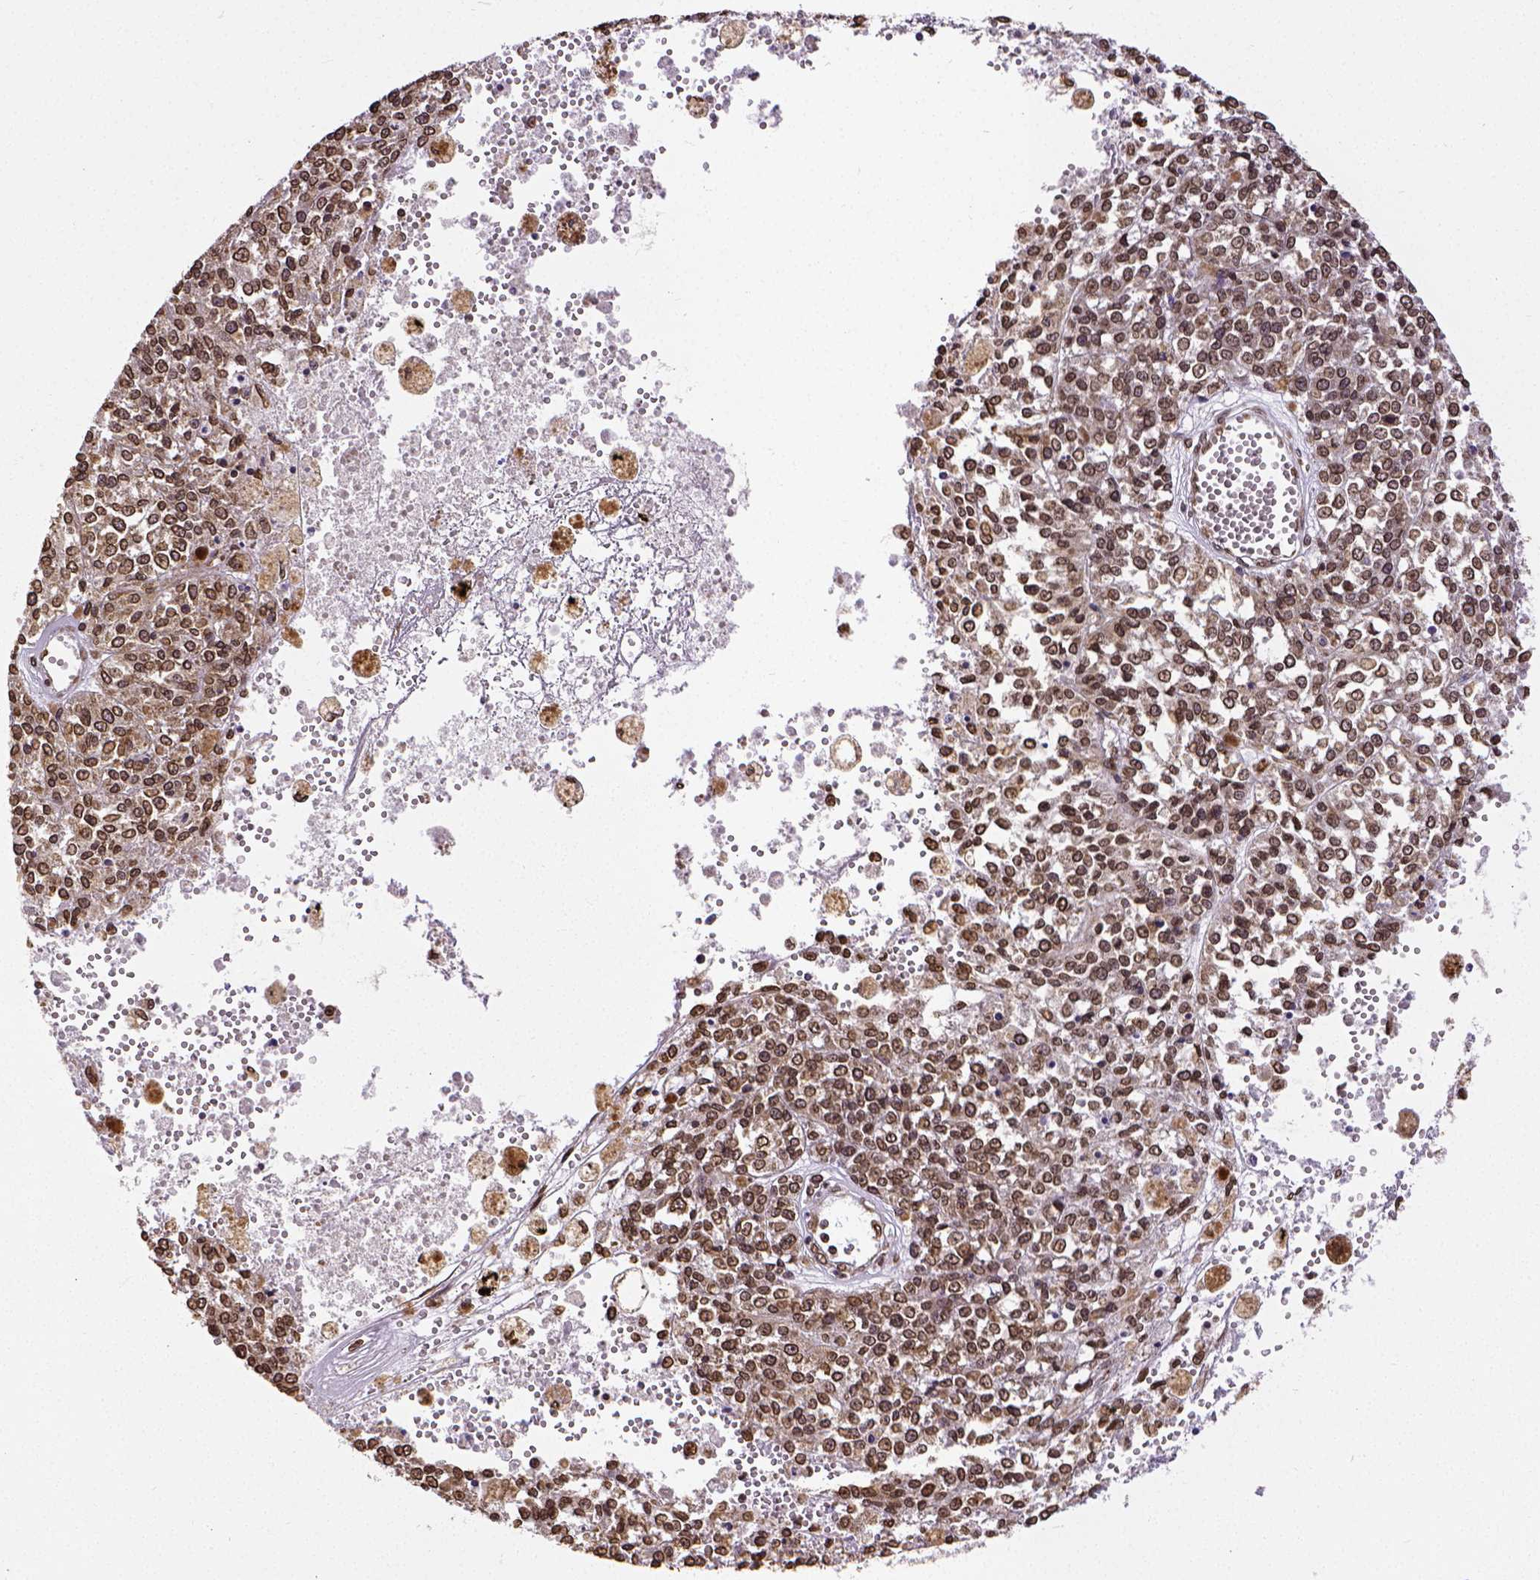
{"staining": {"intensity": "strong", "quantity": ">75%", "location": "cytoplasmic/membranous,nuclear"}, "tissue": "melanoma", "cell_type": "Tumor cells", "image_type": "cancer", "snomed": [{"axis": "morphology", "description": "Malignant melanoma, Metastatic site"}, {"axis": "topography", "description": "Lymph node"}], "caption": "A high amount of strong cytoplasmic/membranous and nuclear positivity is seen in approximately >75% of tumor cells in malignant melanoma (metastatic site) tissue.", "gene": "MTDH", "patient": {"sex": "female", "age": 64}}